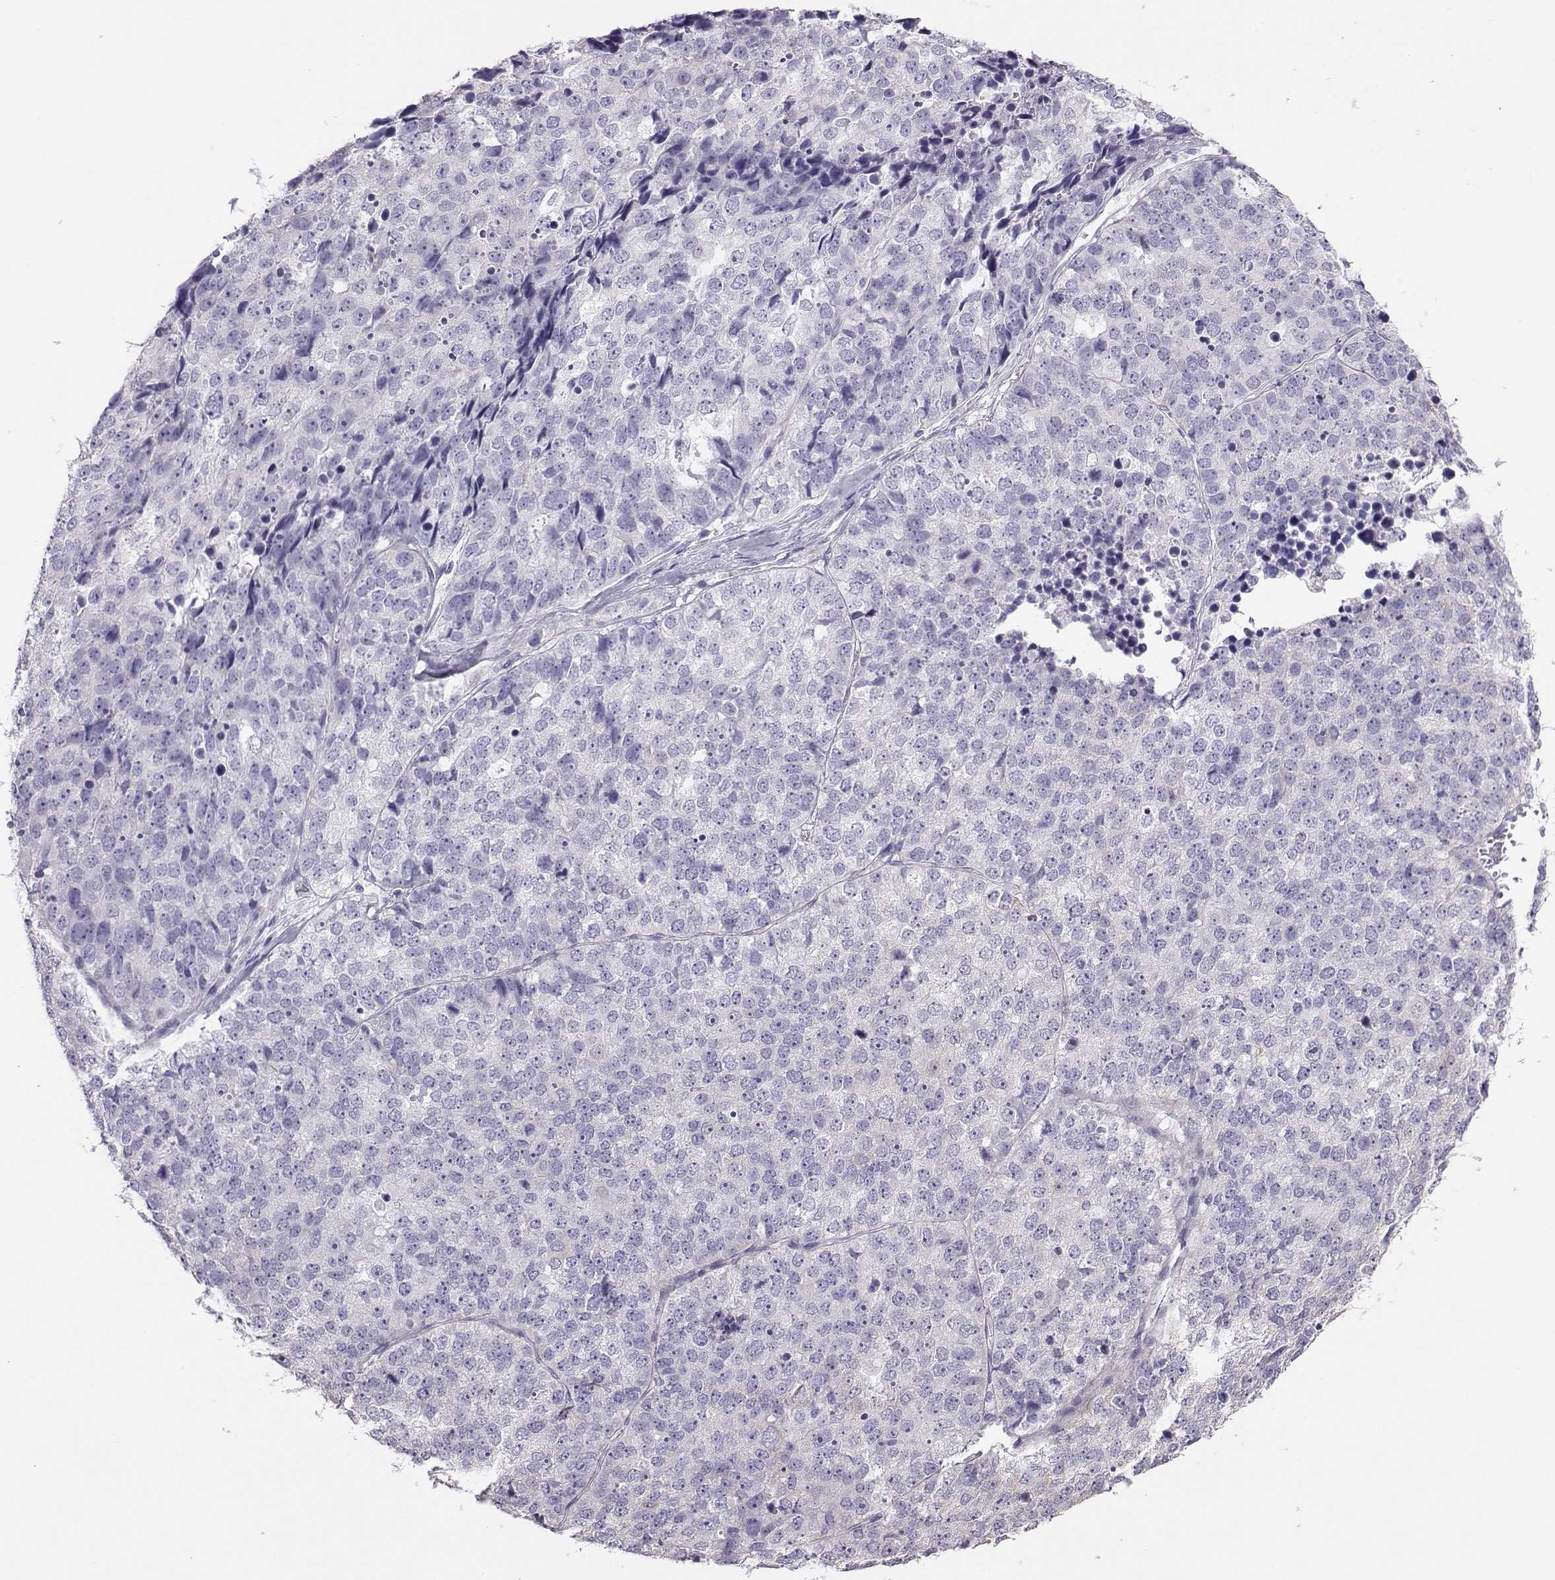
{"staining": {"intensity": "negative", "quantity": "none", "location": "none"}, "tissue": "stomach cancer", "cell_type": "Tumor cells", "image_type": "cancer", "snomed": [{"axis": "morphology", "description": "Adenocarcinoma, NOS"}, {"axis": "topography", "description": "Stomach"}], "caption": "There is no significant expression in tumor cells of adenocarcinoma (stomach).", "gene": "AVP", "patient": {"sex": "male", "age": 69}}